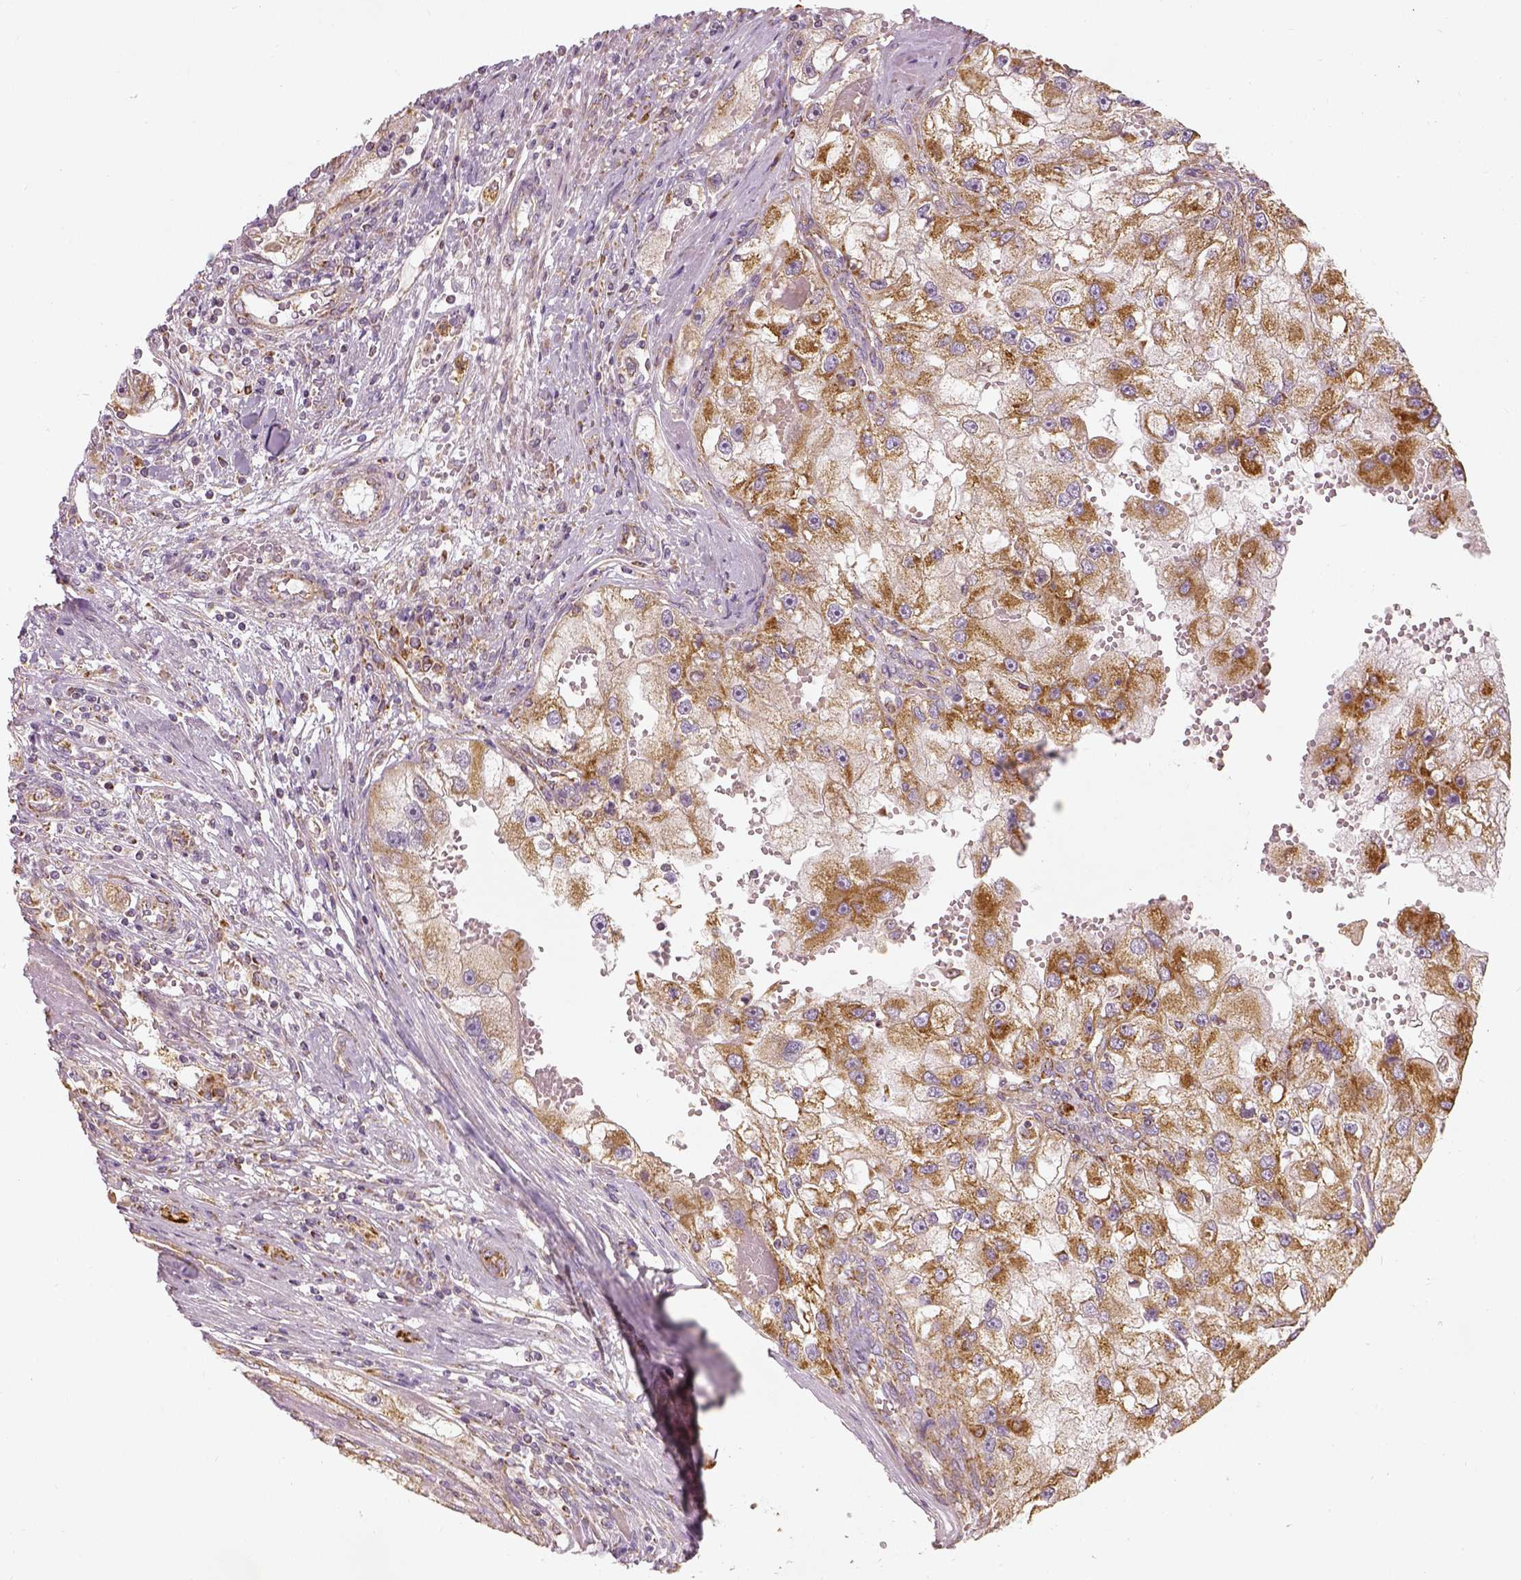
{"staining": {"intensity": "moderate", "quantity": ">75%", "location": "cytoplasmic/membranous"}, "tissue": "renal cancer", "cell_type": "Tumor cells", "image_type": "cancer", "snomed": [{"axis": "morphology", "description": "Adenocarcinoma, NOS"}, {"axis": "topography", "description": "Kidney"}], "caption": "Immunohistochemistry (IHC) photomicrograph of renal adenocarcinoma stained for a protein (brown), which exhibits medium levels of moderate cytoplasmic/membranous staining in about >75% of tumor cells.", "gene": "PGAM5", "patient": {"sex": "male", "age": 63}}